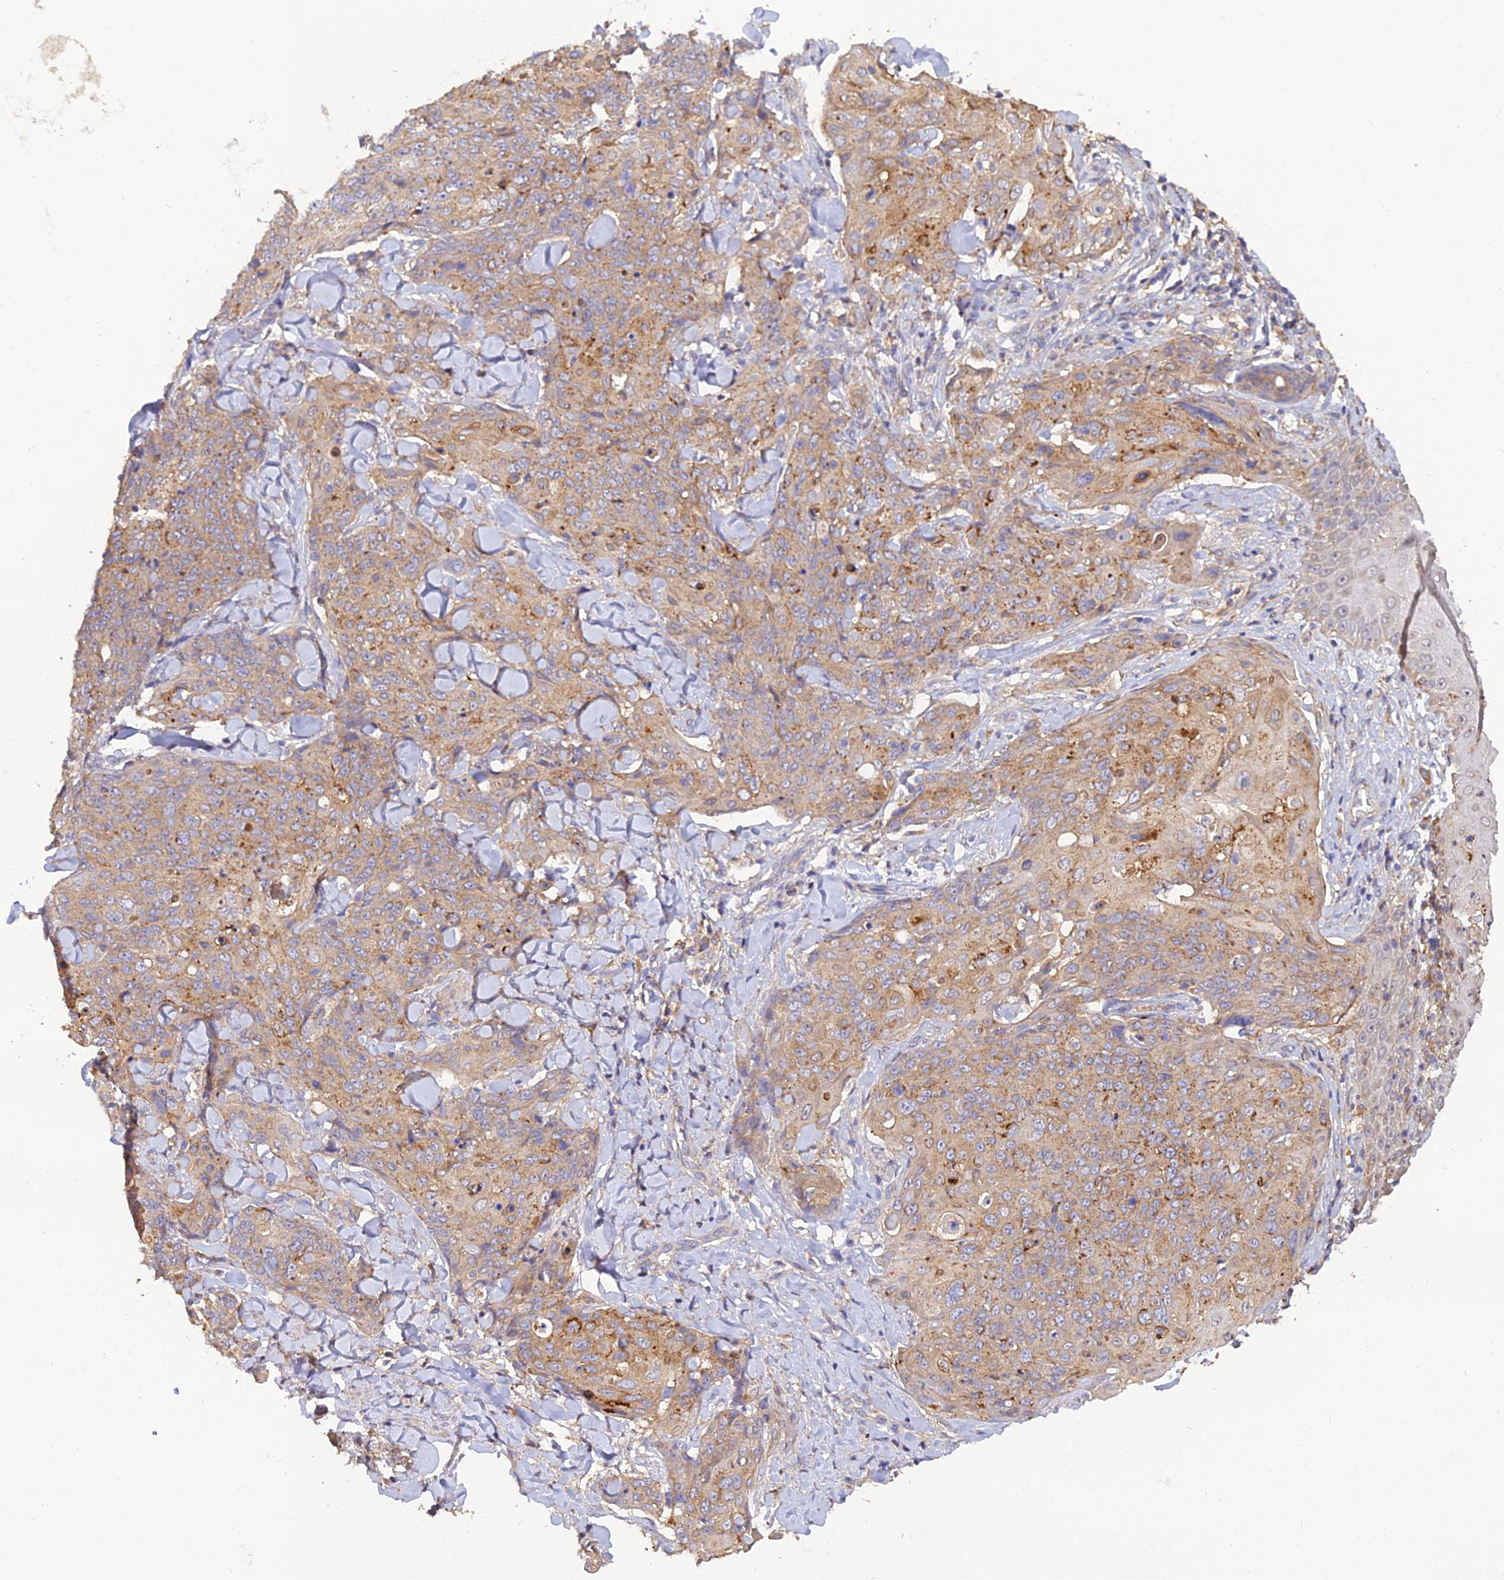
{"staining": {"intensity": "moderate", "quantity": ">75%", "location": "cytoplasmic/membranous"}, "tissue": "skin cancer", "cell_type": "Tumor cells", "image_type": "cancer", "snomed": [{"axis": "morphology", "description": "Squamous cell carcinoma, NOS"}, {"axis": "topography", "description": "Skin"}, {"axis": "topography", "description": "Vulva"}], "caption": "Skin squamous cell carcinoma stained for a protein displays moderate cytoplasmic/membranous positivity in tumor cells.", "gene": "ARL8B", "patient": {"sex": "female", "age": 85}}